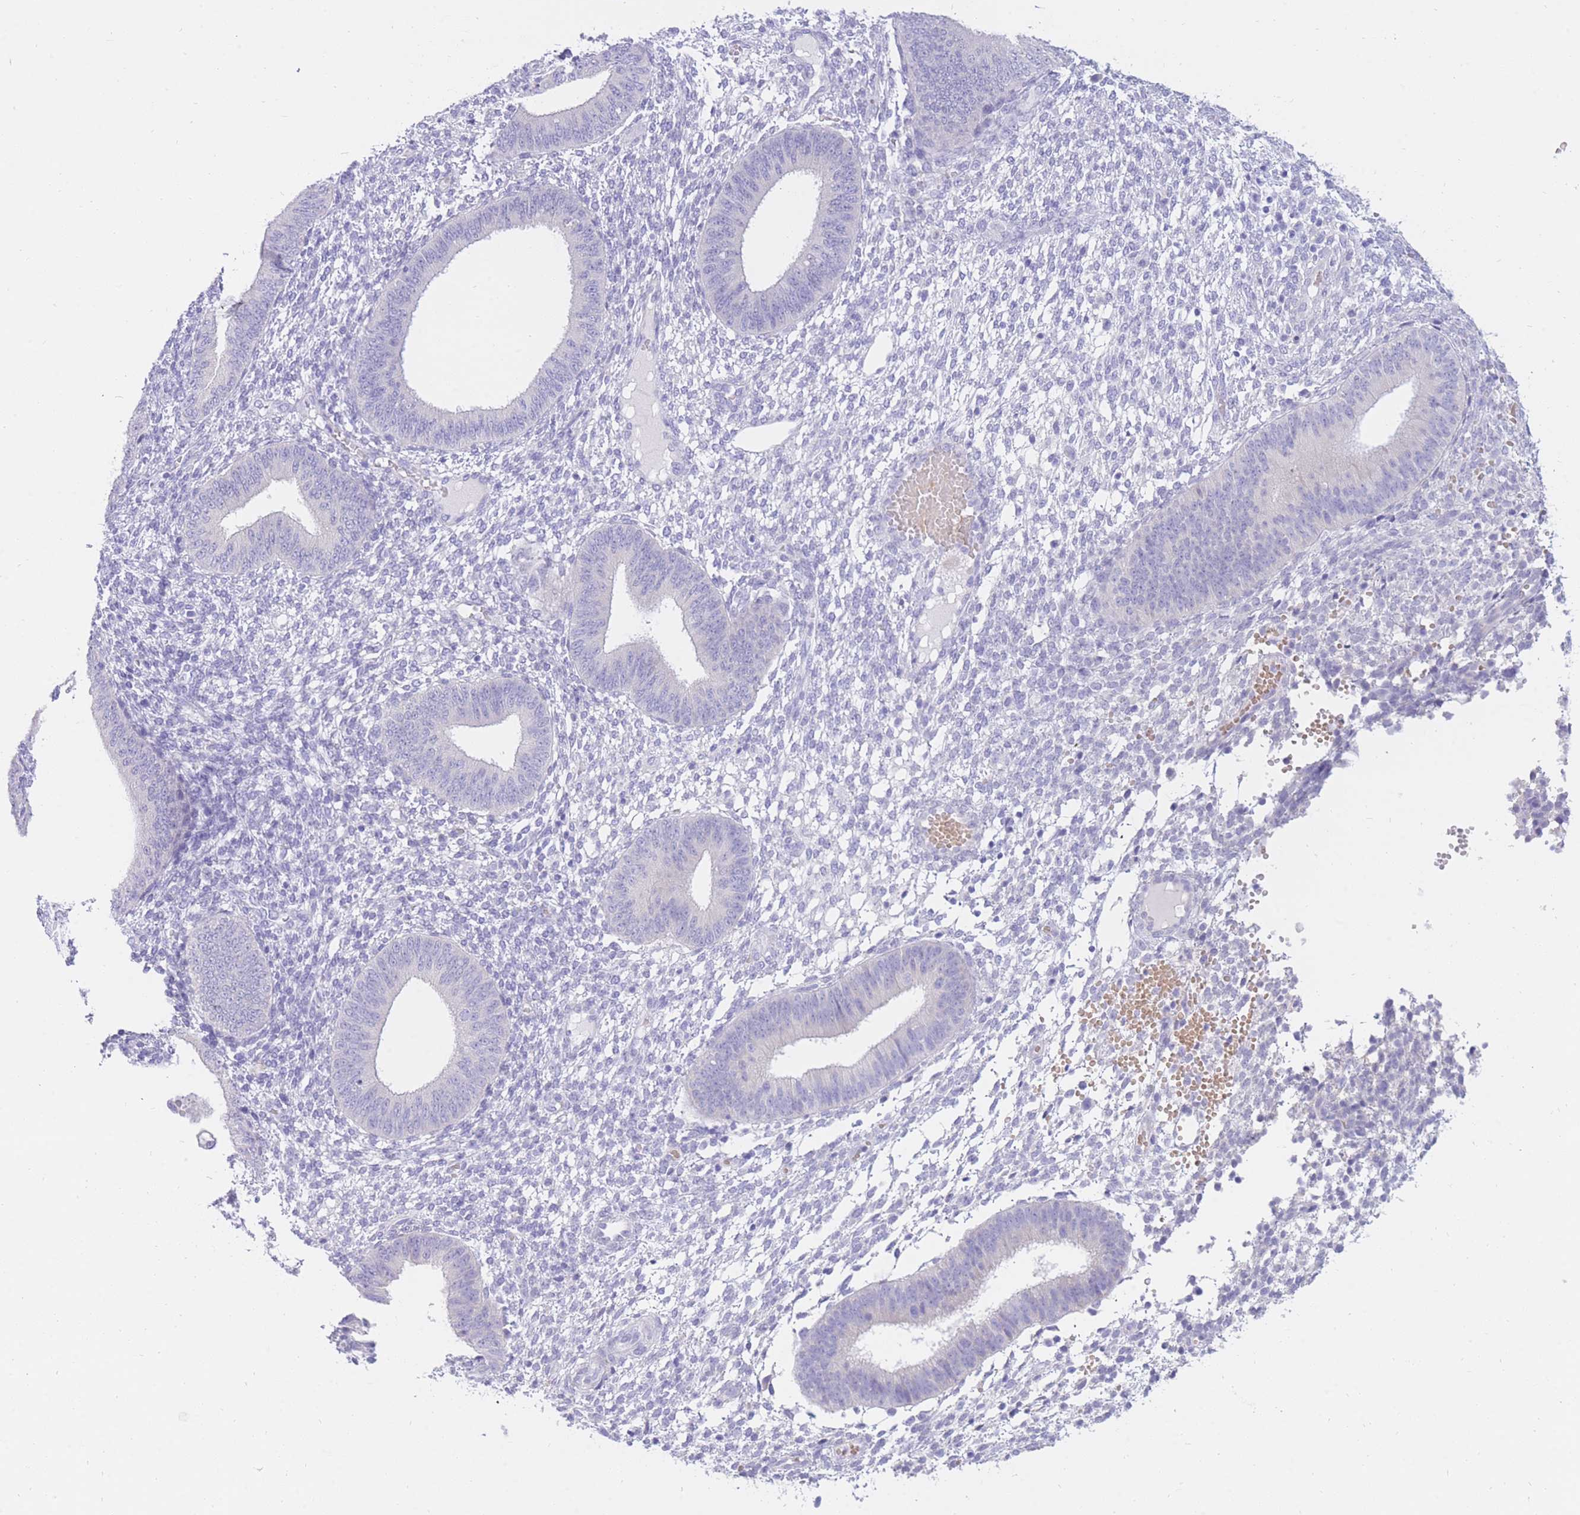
{"staining": {"intensity": "negative", "quantity": "none", "location": "none"}, "tissue": "endometrium", "cell_type": "Cells in endometrial stroma", "image_type": "normal", "snomed": [{"axis": "morphology", "description": "Normal tissue, NOS"}, {"axis": "topography", "description": "Endometrium"}], "caption": "IHC photomicrograph of unremarkable endometrium stained for a protein (brown), which shows no expression in cells in endometrial stroma.", "gene": "SSUH2", "patient": {"sex": "female", "age": 49}}